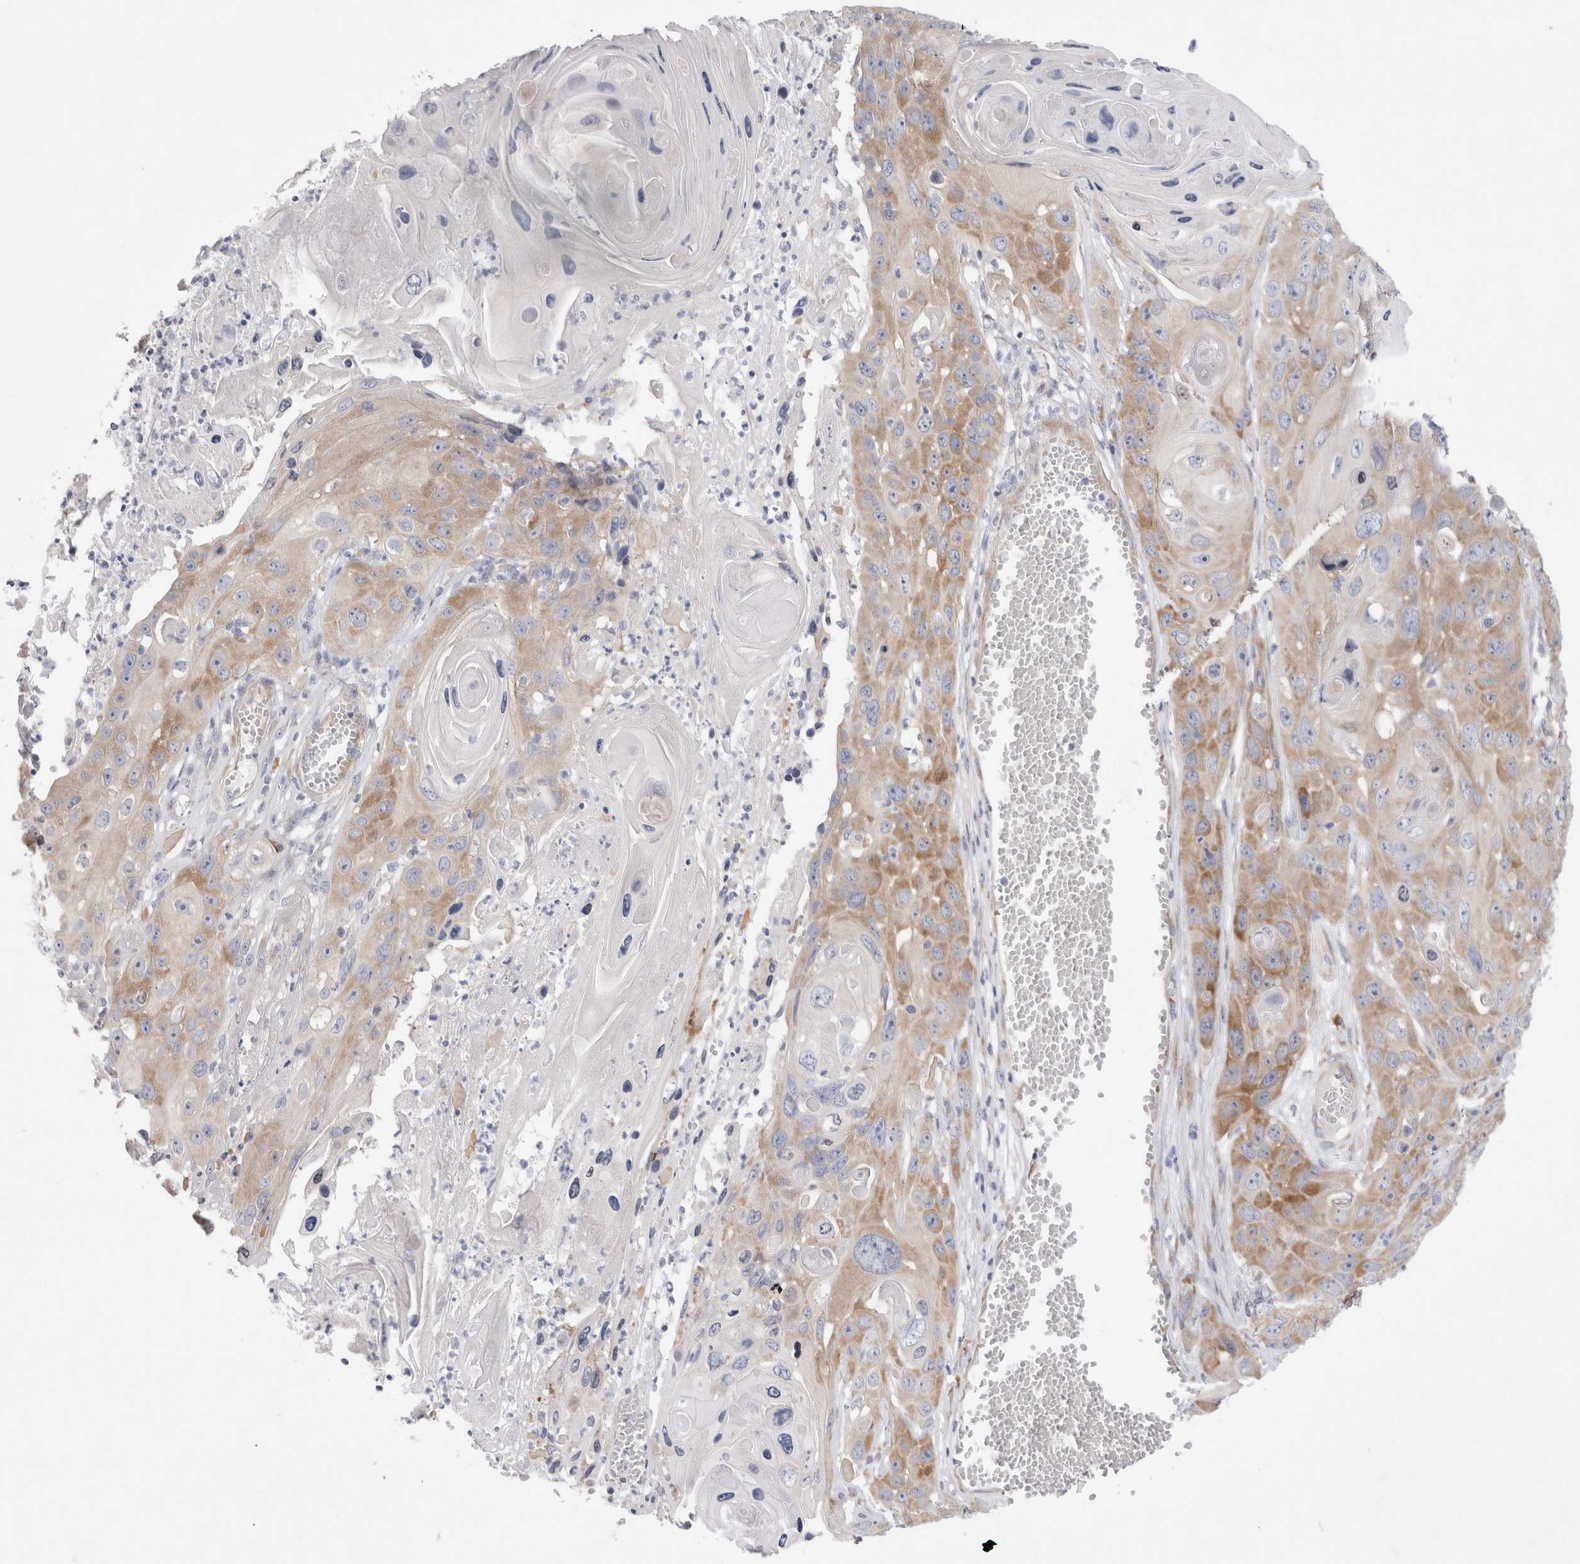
{"staining": {"intensity": "moderate", "quantity": "25%-75%", "location": "cytoplasmic/membranous"}, "tissue": "skin cancer", "cell_type": "Tumor cells", "image_type": "cancer", "snomed": [{"axis": "morphology", "description": "Squamous cell carcinoma, NOS"}, {"axis": "topography", "description": "Skin"}], "caption": "Immunohistochemical staining of human squamous cell carcinoma (skin) demonstrates medium levels of moderate cytoplasmic/membranous protein staining in about 25%-75% of tumor cells.", "gene": "RBM12B", "patient": {"sex": "male", "age": 55}}